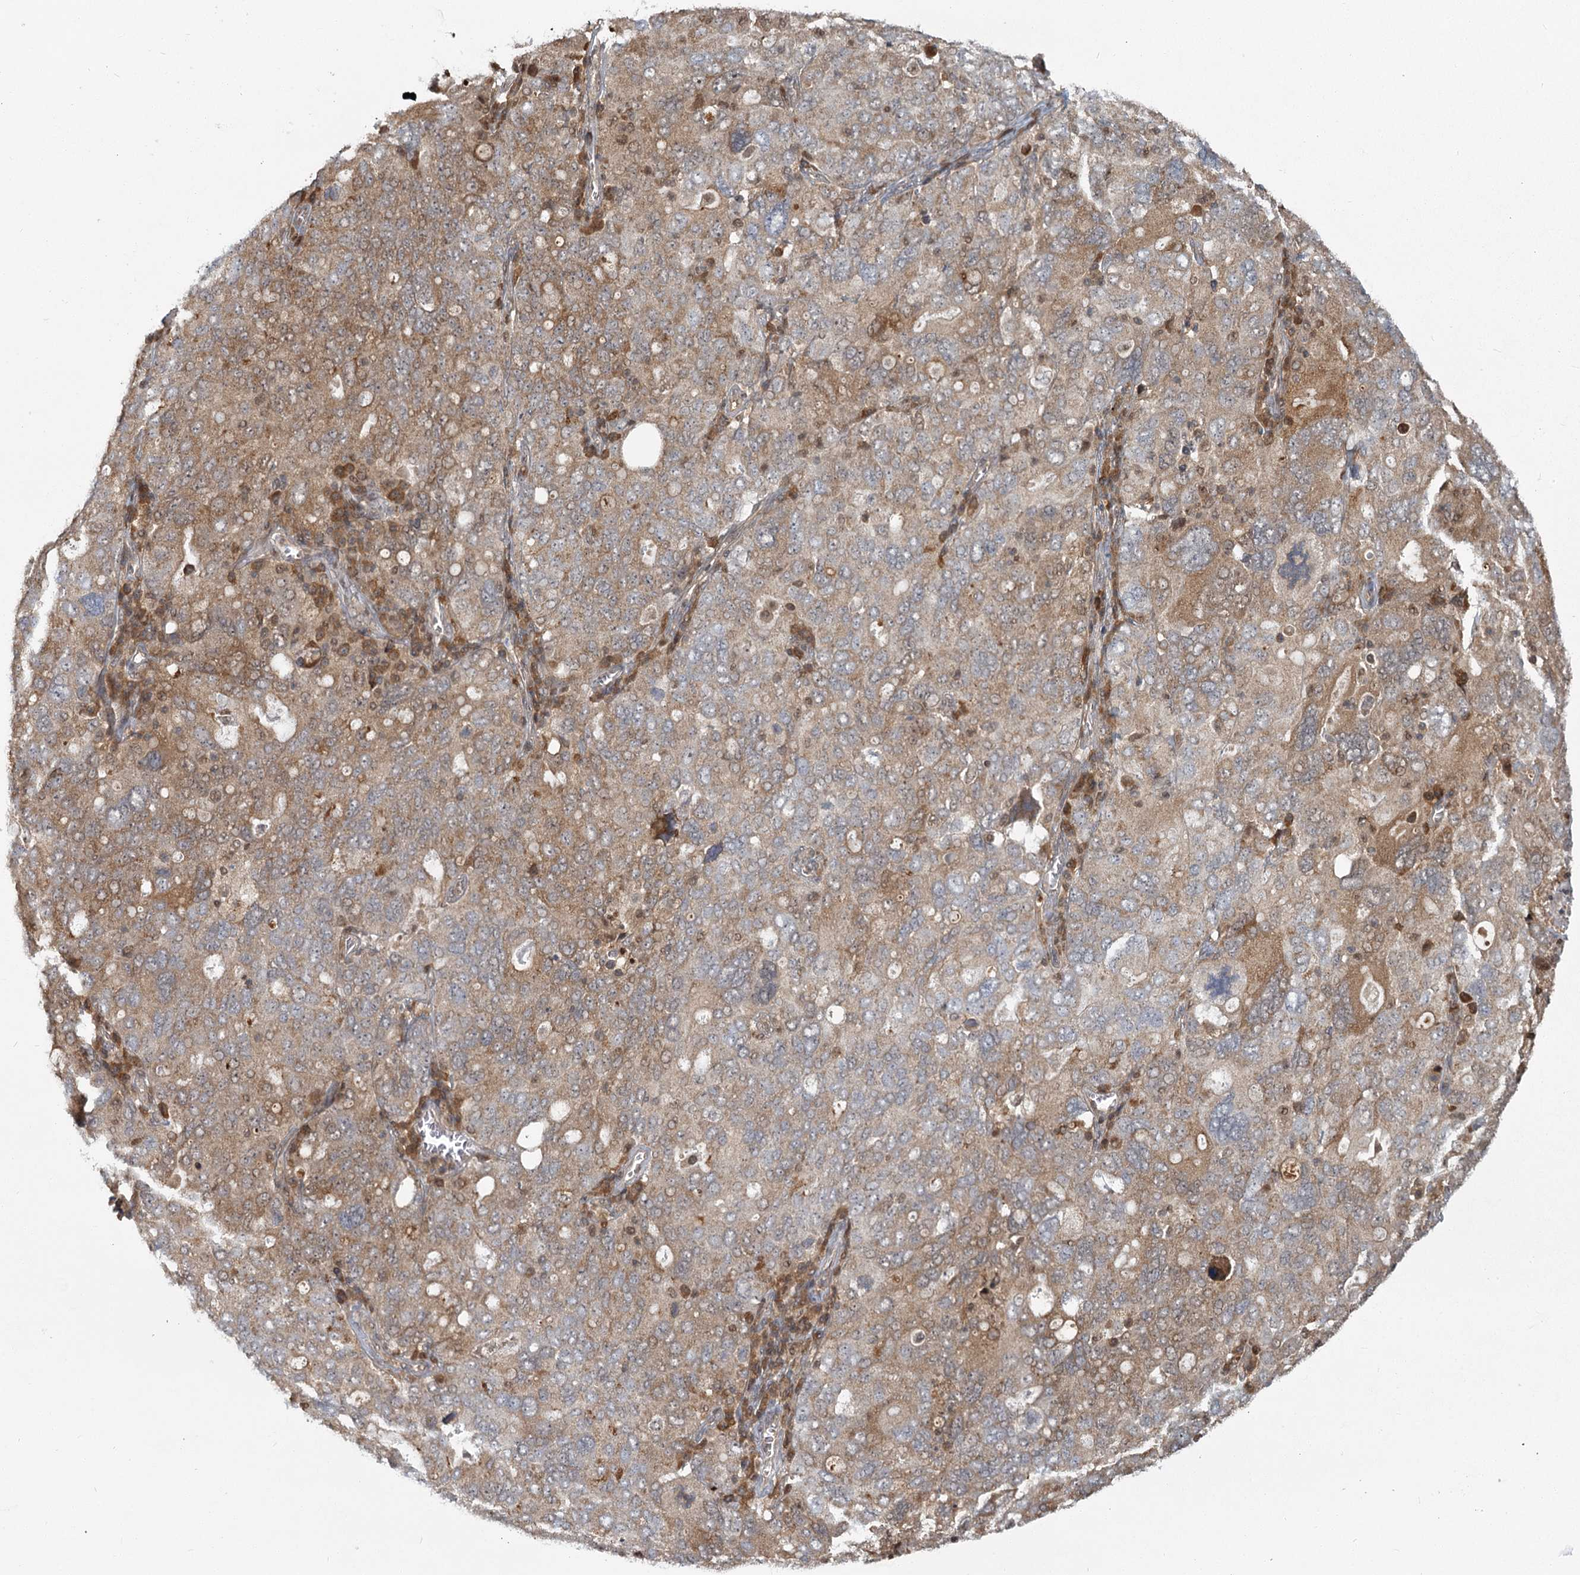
{"staining": {"intensity": "moderate", "quantity": ">75%", "location": "cytoplasmic/membranous"}, "tissue": "ovarian cancer", "cell_type": "Tumor cells", "image_type": "cancer", "snomed": [{"axis": "morphology", "description": "Carcinoma, endometroid"}, {"axis": "topography", "description": "Ovary"}], "caption": "Human ovarian cancer stained with a protein marker demonstrates moderate staining in tumor cells.", "gene": "THNSL1", "patient": {"sex": "female", "age": 62}}